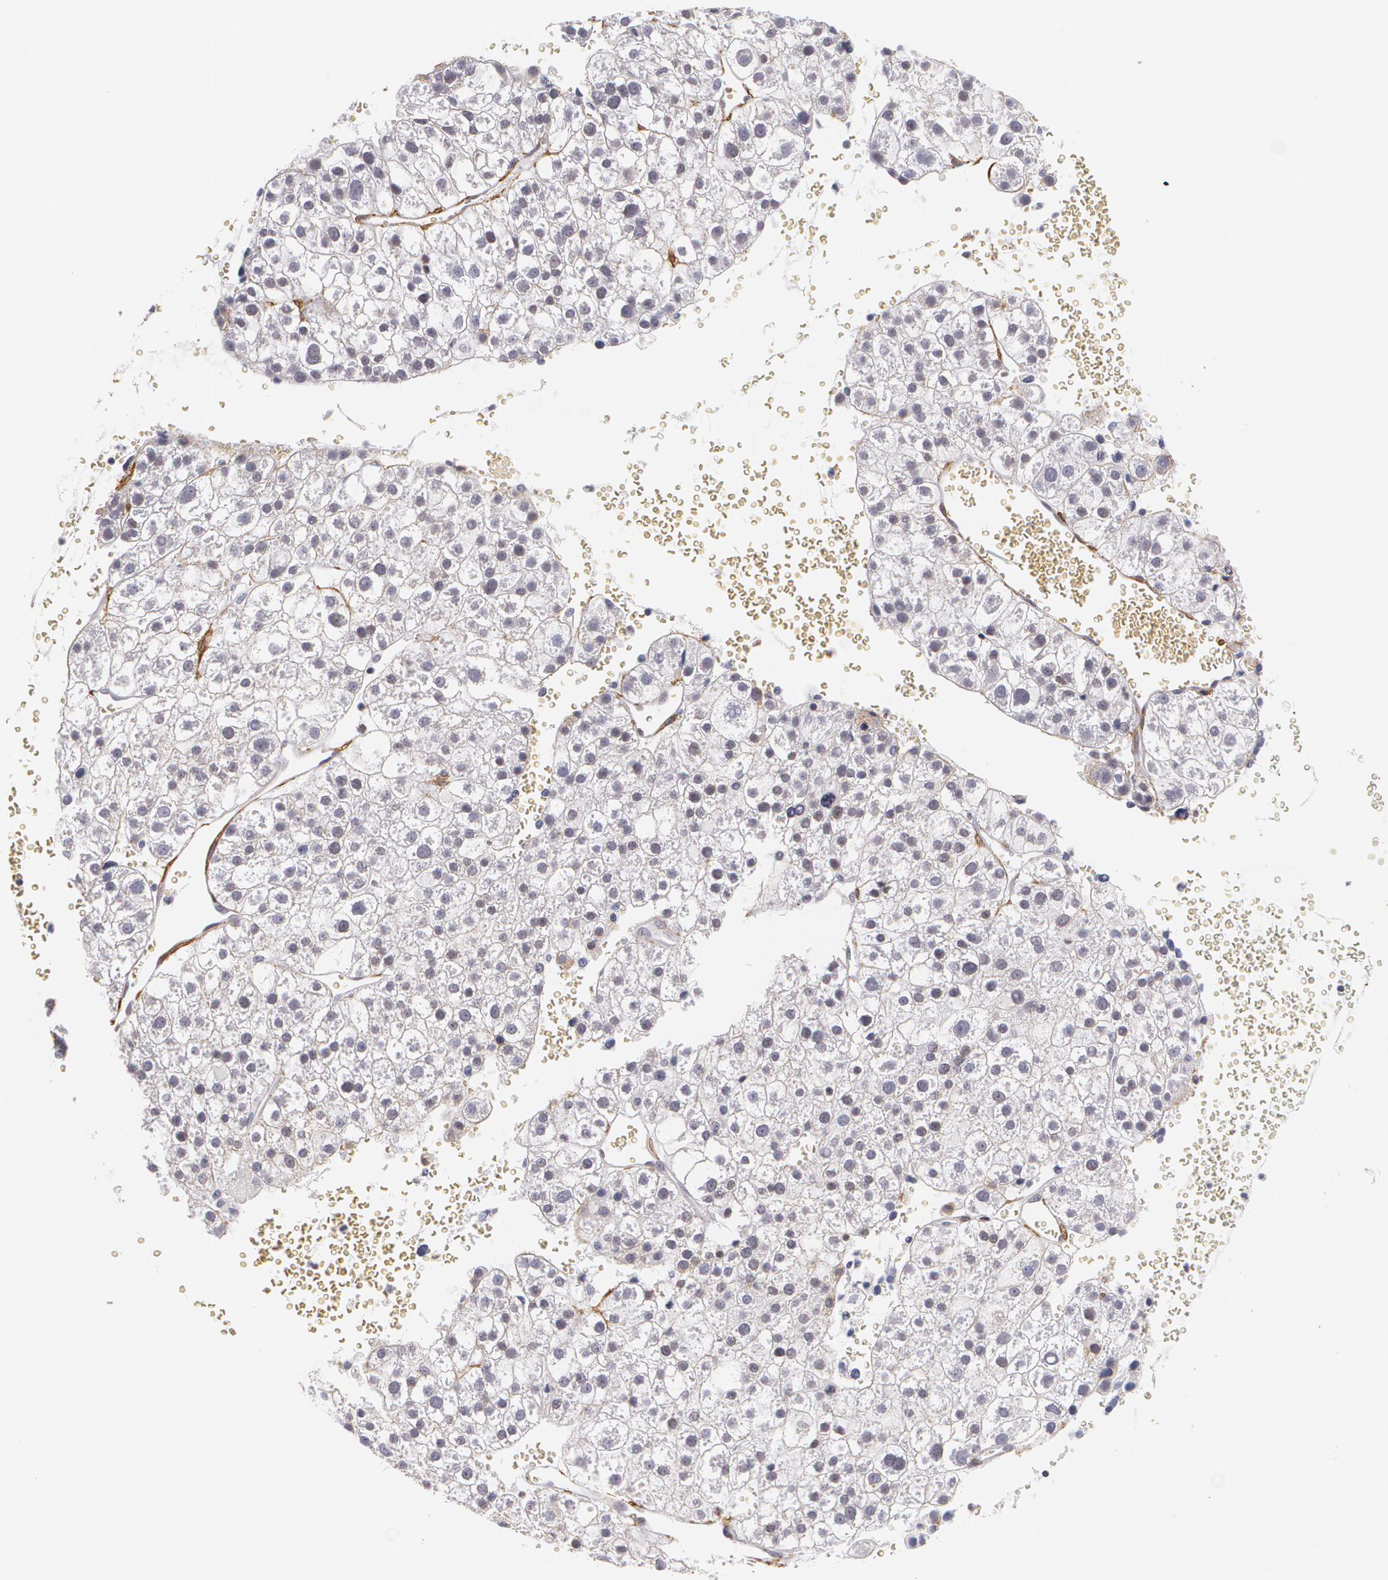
{"staining": {"intensity": "weak", "quantity": "<25%", "location": "cytoplasmic/membranous"}, "tissue": "liver cancer", "cell_type": "Tumor cells", "image_type": "cancer", "snomed": [{"axis": "morphology", "description": "Carcinoma, Hepatocellular, NOS"}, {"axis": "topography", "description": "Liver"}], "caption": "The image displays no significant expression in tumor cells of liver hepatocellular carcinoma.", "gene": "VAMP1", "patient": {"sex": "female", "age": 85}}